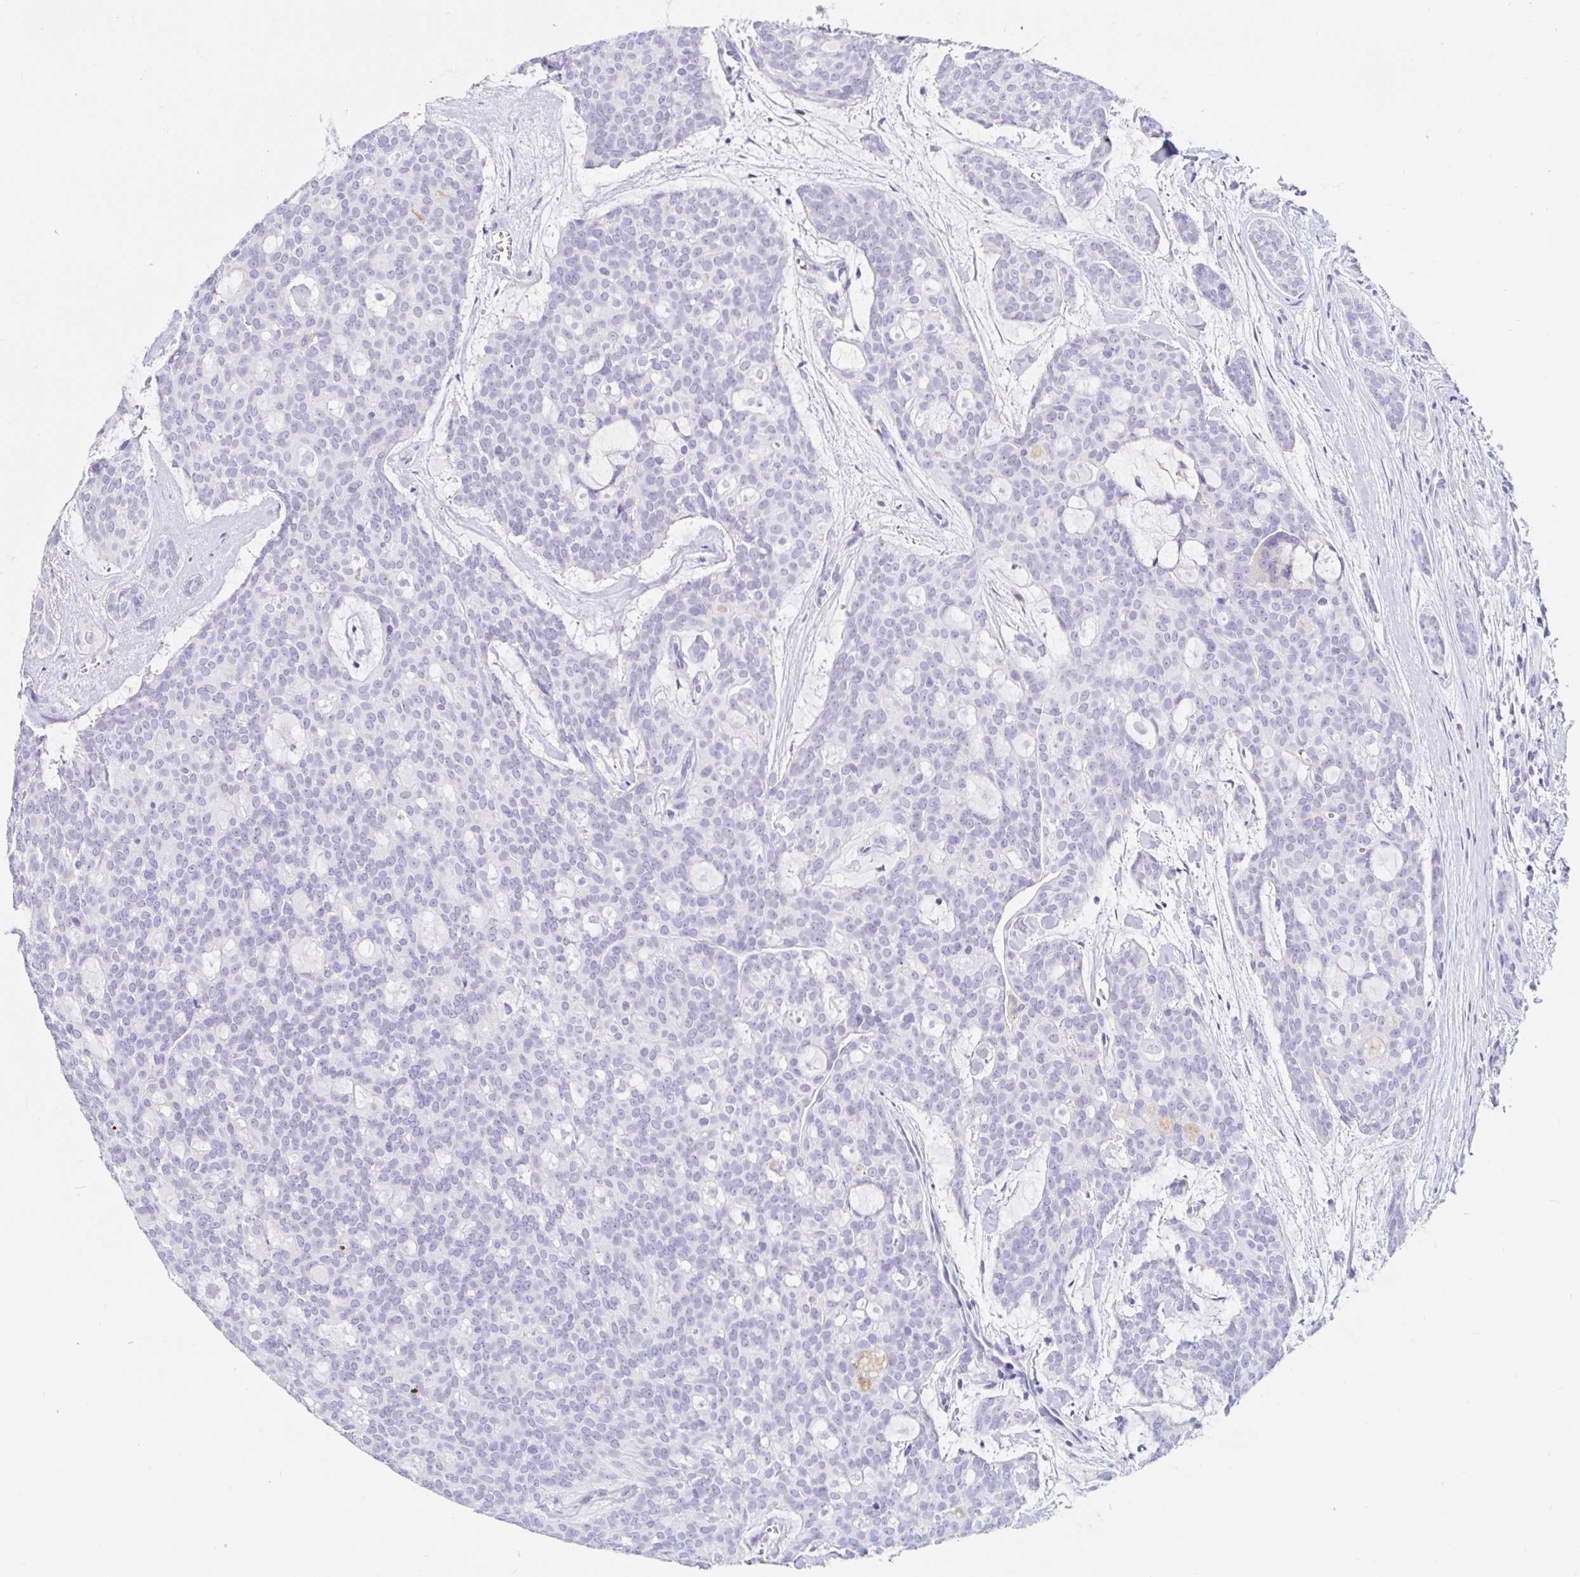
{"staining": {"intensity": "negative", "quantity": "none", "location": "none"}, "tissue": "head and neck cancer", "cell_type": "Tumor cells", "image_type": "cancer", "snomed": [{"axis": "morphology", "description": "Adenocarcinoma, NOS"}, {"axis": "topography", "description": "Head-Neck"}], "caption": "The immunohistochemistry (IHC) micrograph has no significant positivity in tumor cells of adenocarcinoma (head and neck) tissue.", "gene": "TEX44", "patient": {"sex": "male", "age": 66}}